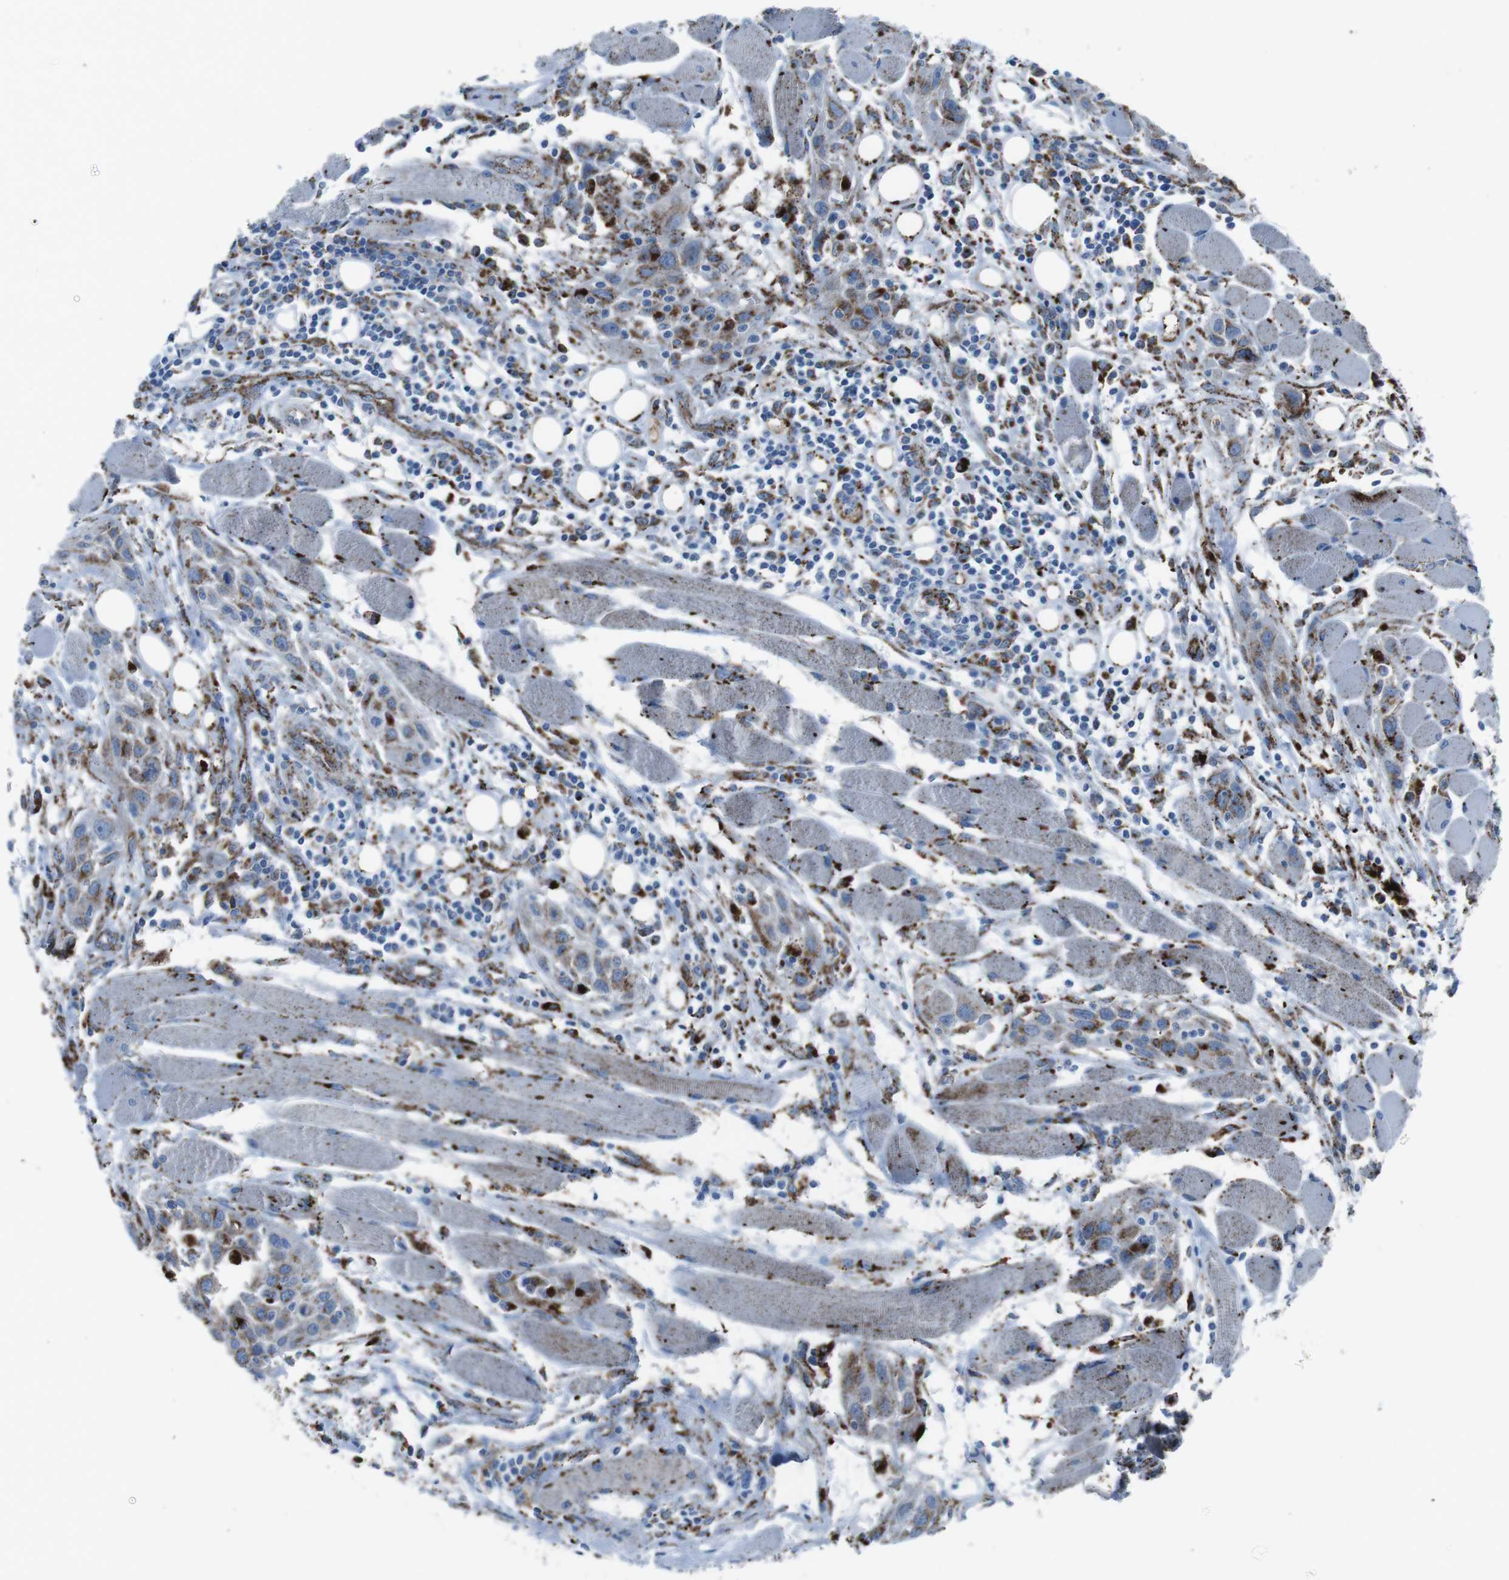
{"staining": {"intensity": "moderate", "quantity": ">75%", "location": "cytoplasmic/membranous"}, "tissue": "head and neck cancer", "cell_type": "Tumor cells", "image_type": "cancer", "snomed": [{"axis": "morphology", "description": "Squamous cell carcinoma, NOS"}, {"axis": "topography", "description": "Oral tissue"}, {"axis": "topography", "description": "Head-Neck"}], "caption": "Immunohistochemical staining of head and neck cancer shows medium levels of moderate cytoplasmic/membranous staining in about >75% of tumor cells.", "gene": "SCARB2", "patient": {"sex": "female", "age": 50}}